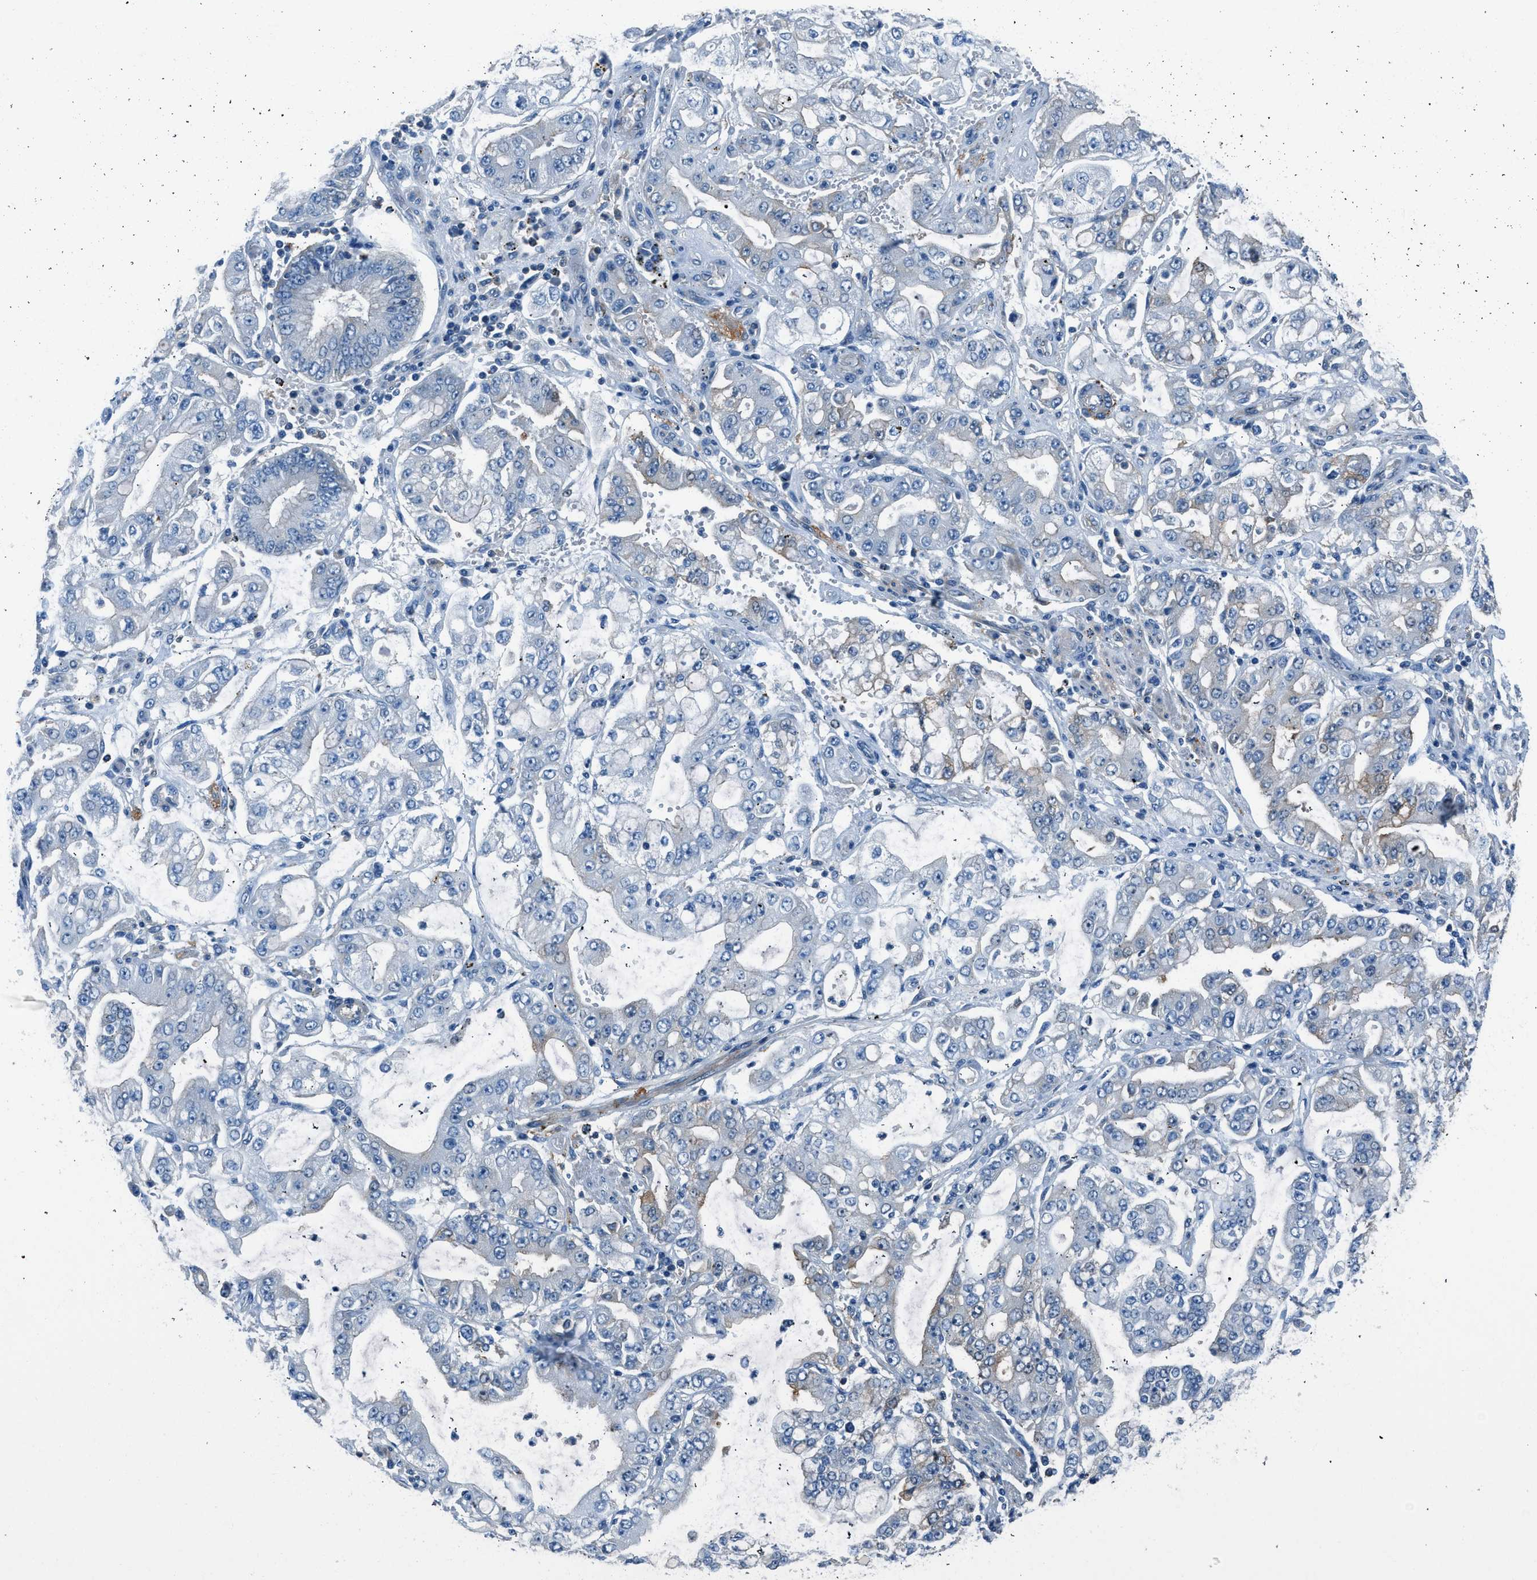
{"staining": {"intensity": "moderate", "quantity": "<25%", "location": "cytoplasmic/membranous"}, "tissue": "stomach cancer", "cell_type": "Tumor cells", "image_type": "cancer", "snomed": [{"axis": "morphology", "description": "Adenocarcinoma, NOS"}, {"axis": "topography", "description": "Stomach"}], "caption": "The immunohistochemical stain labels moderate cytoplasmic/membranous staining in tumor cells of stomach cancer (adenocarcinoma) tissue.", "gene": "LMLN", "patient": {"sex": "male", "age": 76}}